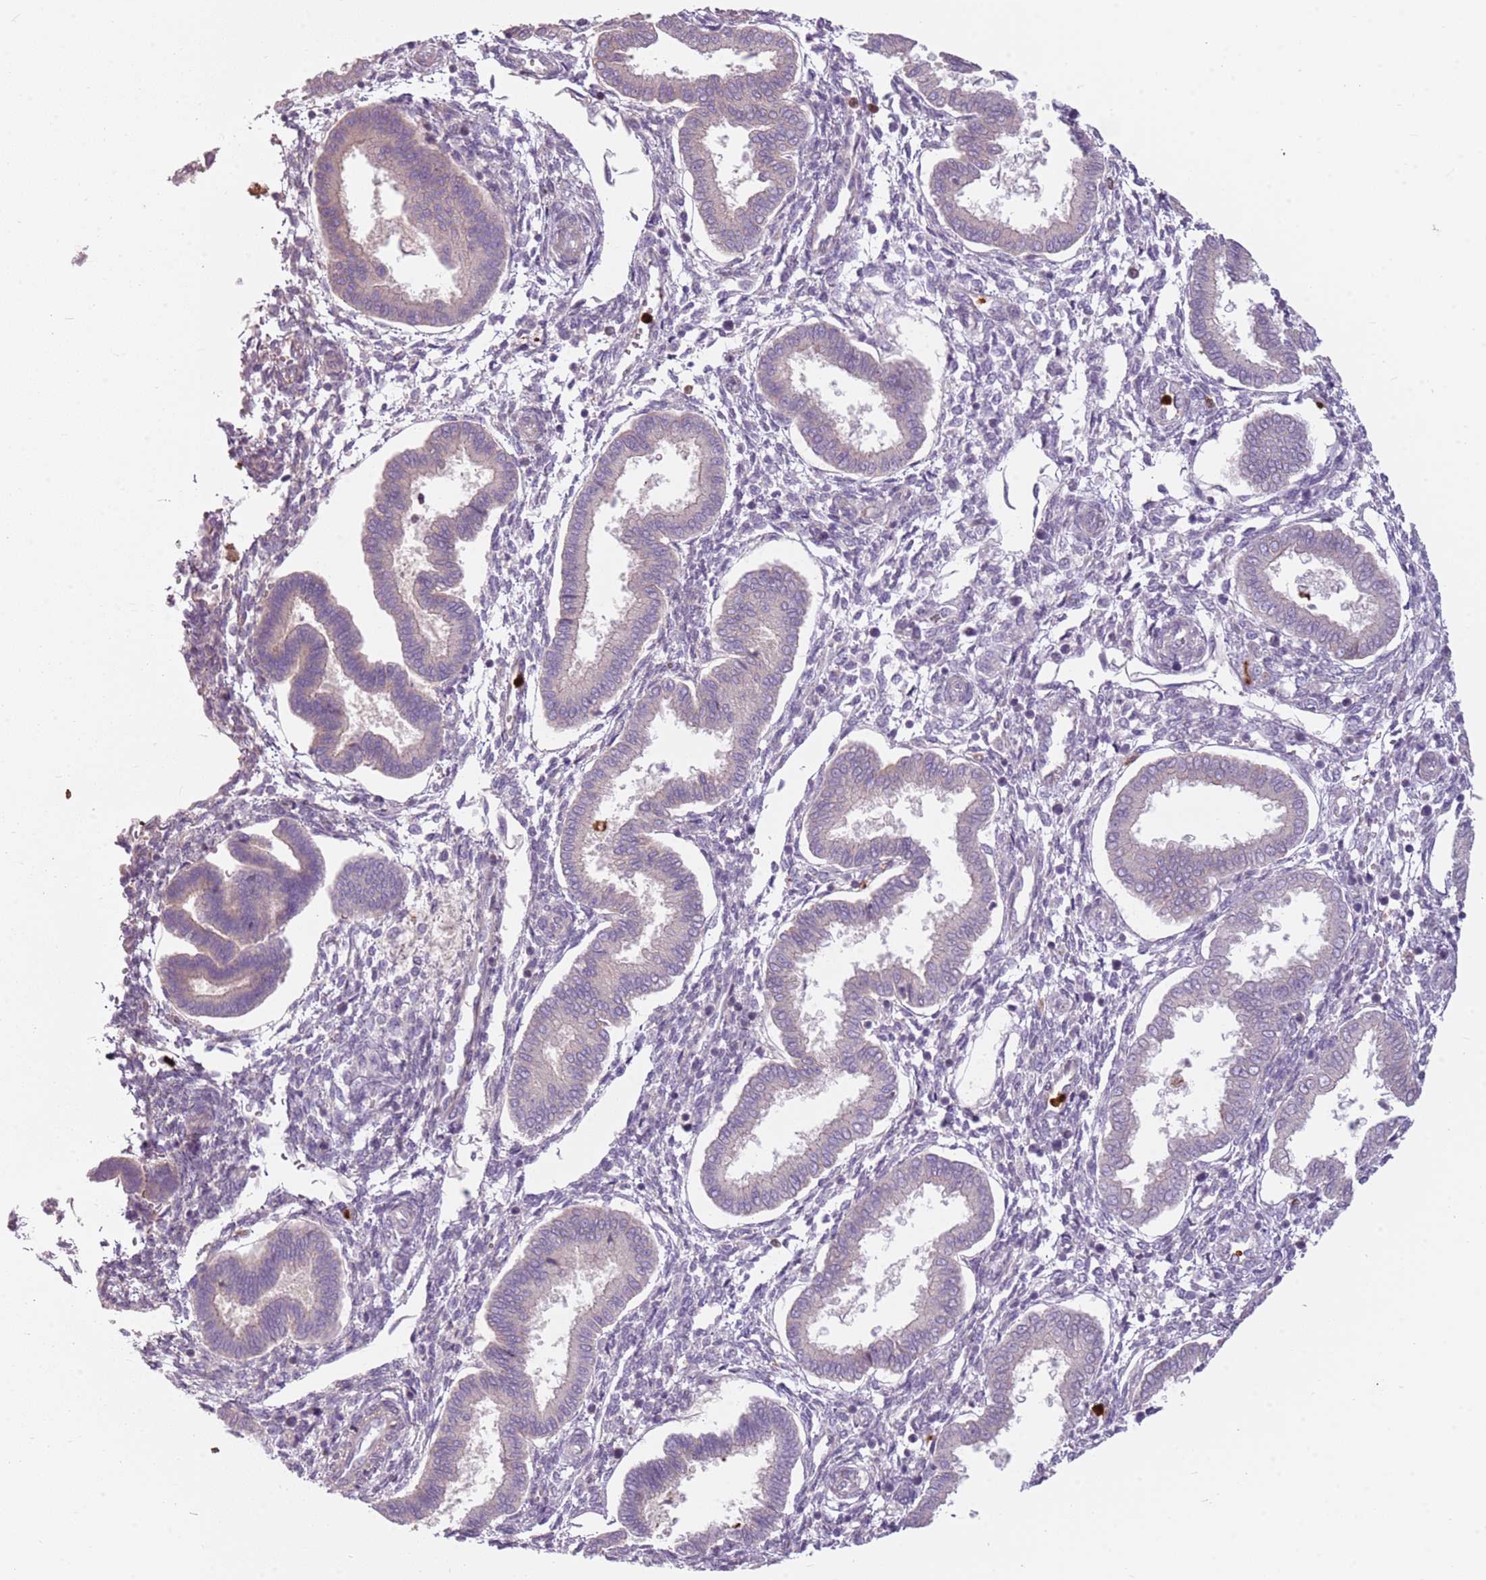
{"staining": {"intensity": "negative", "quantity": "none", "location": "none"}, "tissue": "endometrium", "cell_type": "Cells in endometrial stroma", "image_type": "normal", "snomed": [{"axis": "morphology", "description": "Normal tissue, NOS"}, {"axis": "topography", "description": "Endometrium"}], "caption": "High magnification brightfield microscopy of benign endometrium stained with DAB (brown) and counterstained with hematoxylin (blue): cells in endometrial stroma show no significant staining.", "gene": "SPAG4", "patient": {"sex": "female", "age": 24}}